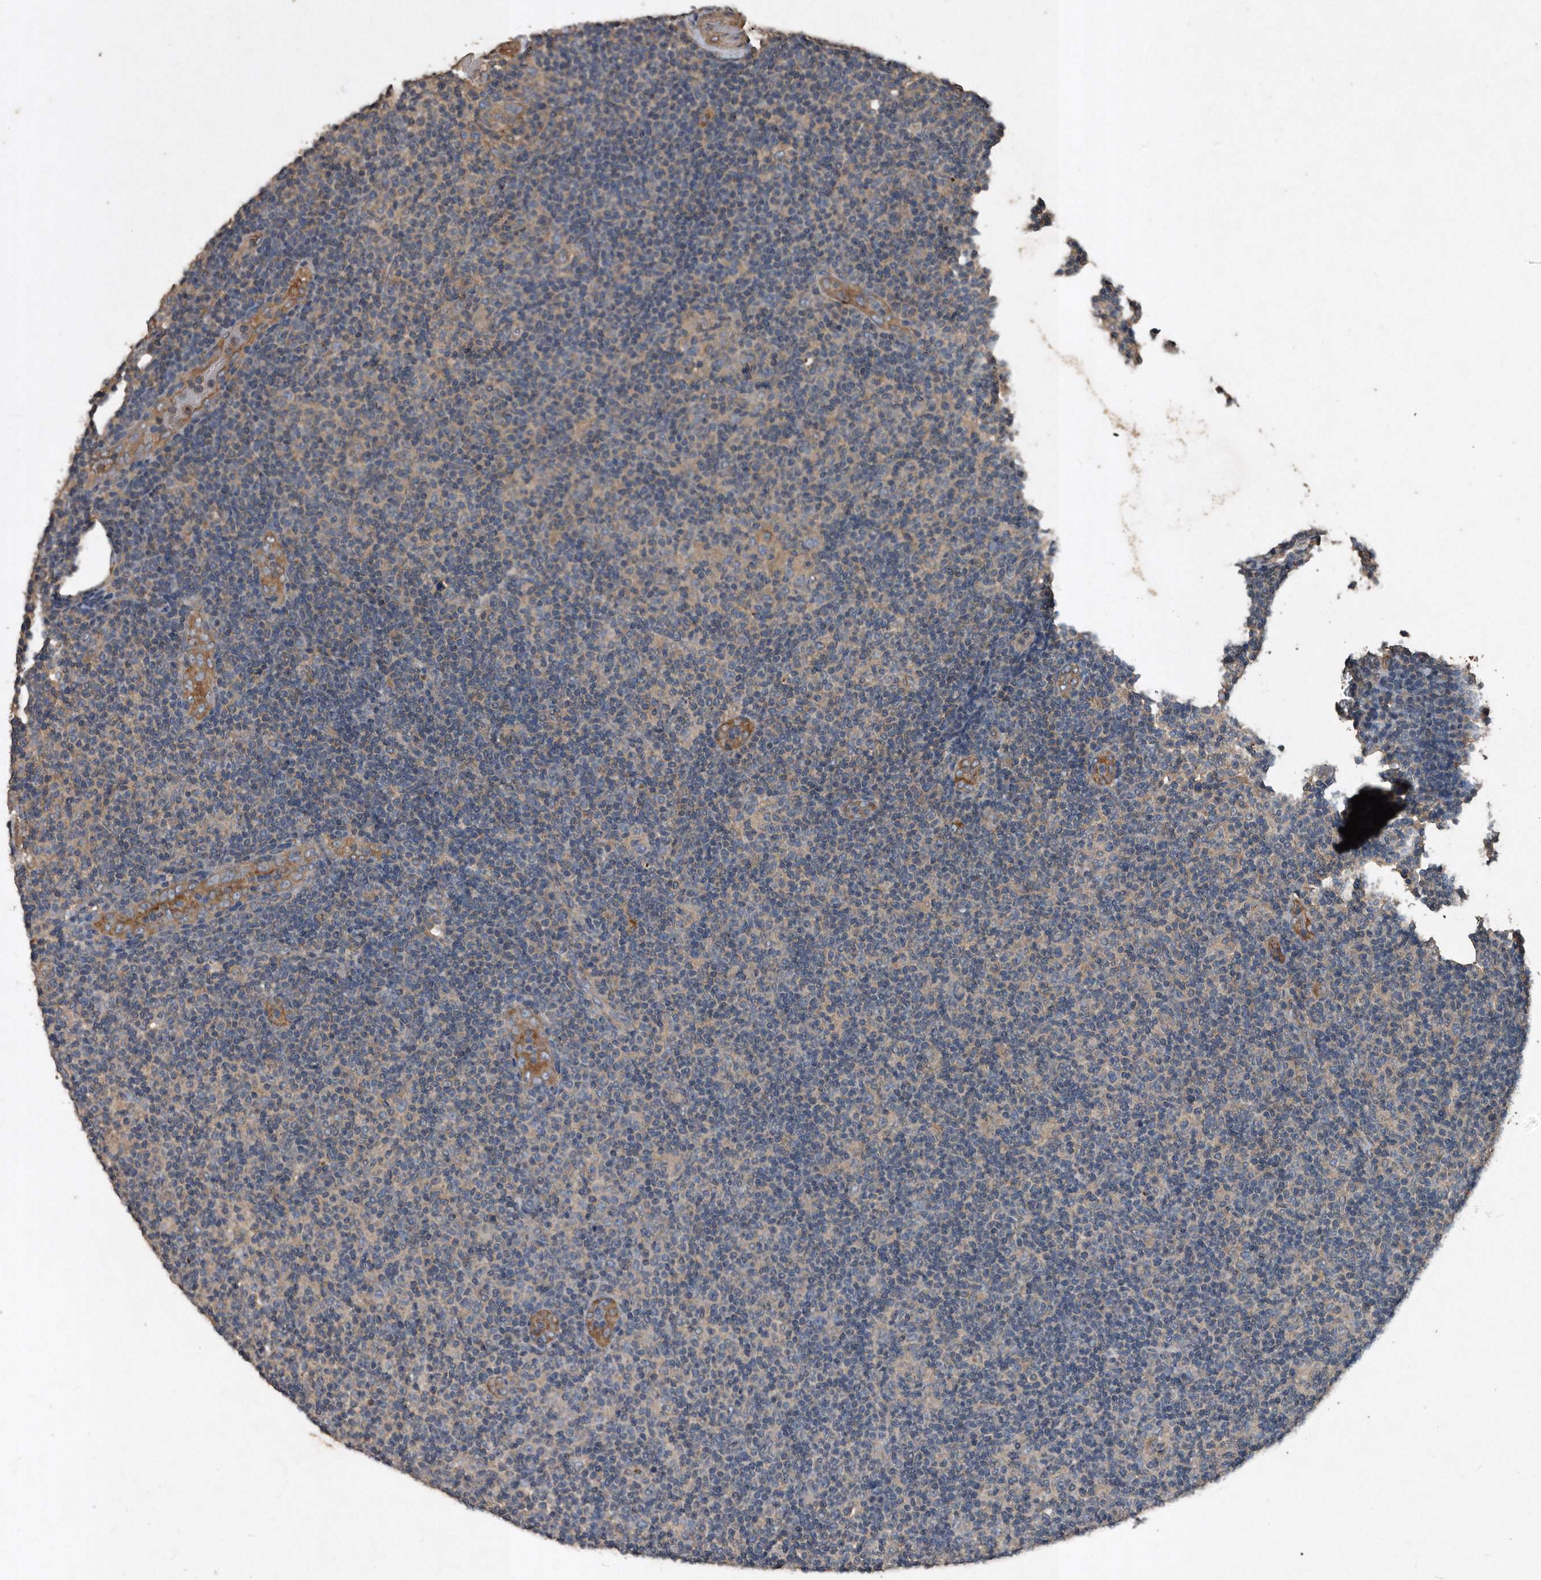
{"staining": {"intensity": "weak", "quantity": "<25%", "location": "cytoplasmic/membranous"}, "tissue": "lymphoma", "cell_type": "Tumor cells", "image_type": "cancer", "snomed": [{"axis": "morphology", "description": "Malignant lymphoma, non-Hodgkin's type, Low grade"}, {"axis": "topography", "description": "Lymph node"}], "caption": "High power microscopy micrograph of an immunohistochemistry (IHC) photomicrograph of lymphoma, revealing no significant staining in tumor cells. Brightfield microscopy of immunohistochemistry stained with DAB (brown) and hematoxylin (blue), captured at high magnification.", "gene": "NRBP1", "patient": {"sex": "male", "age": 83}}